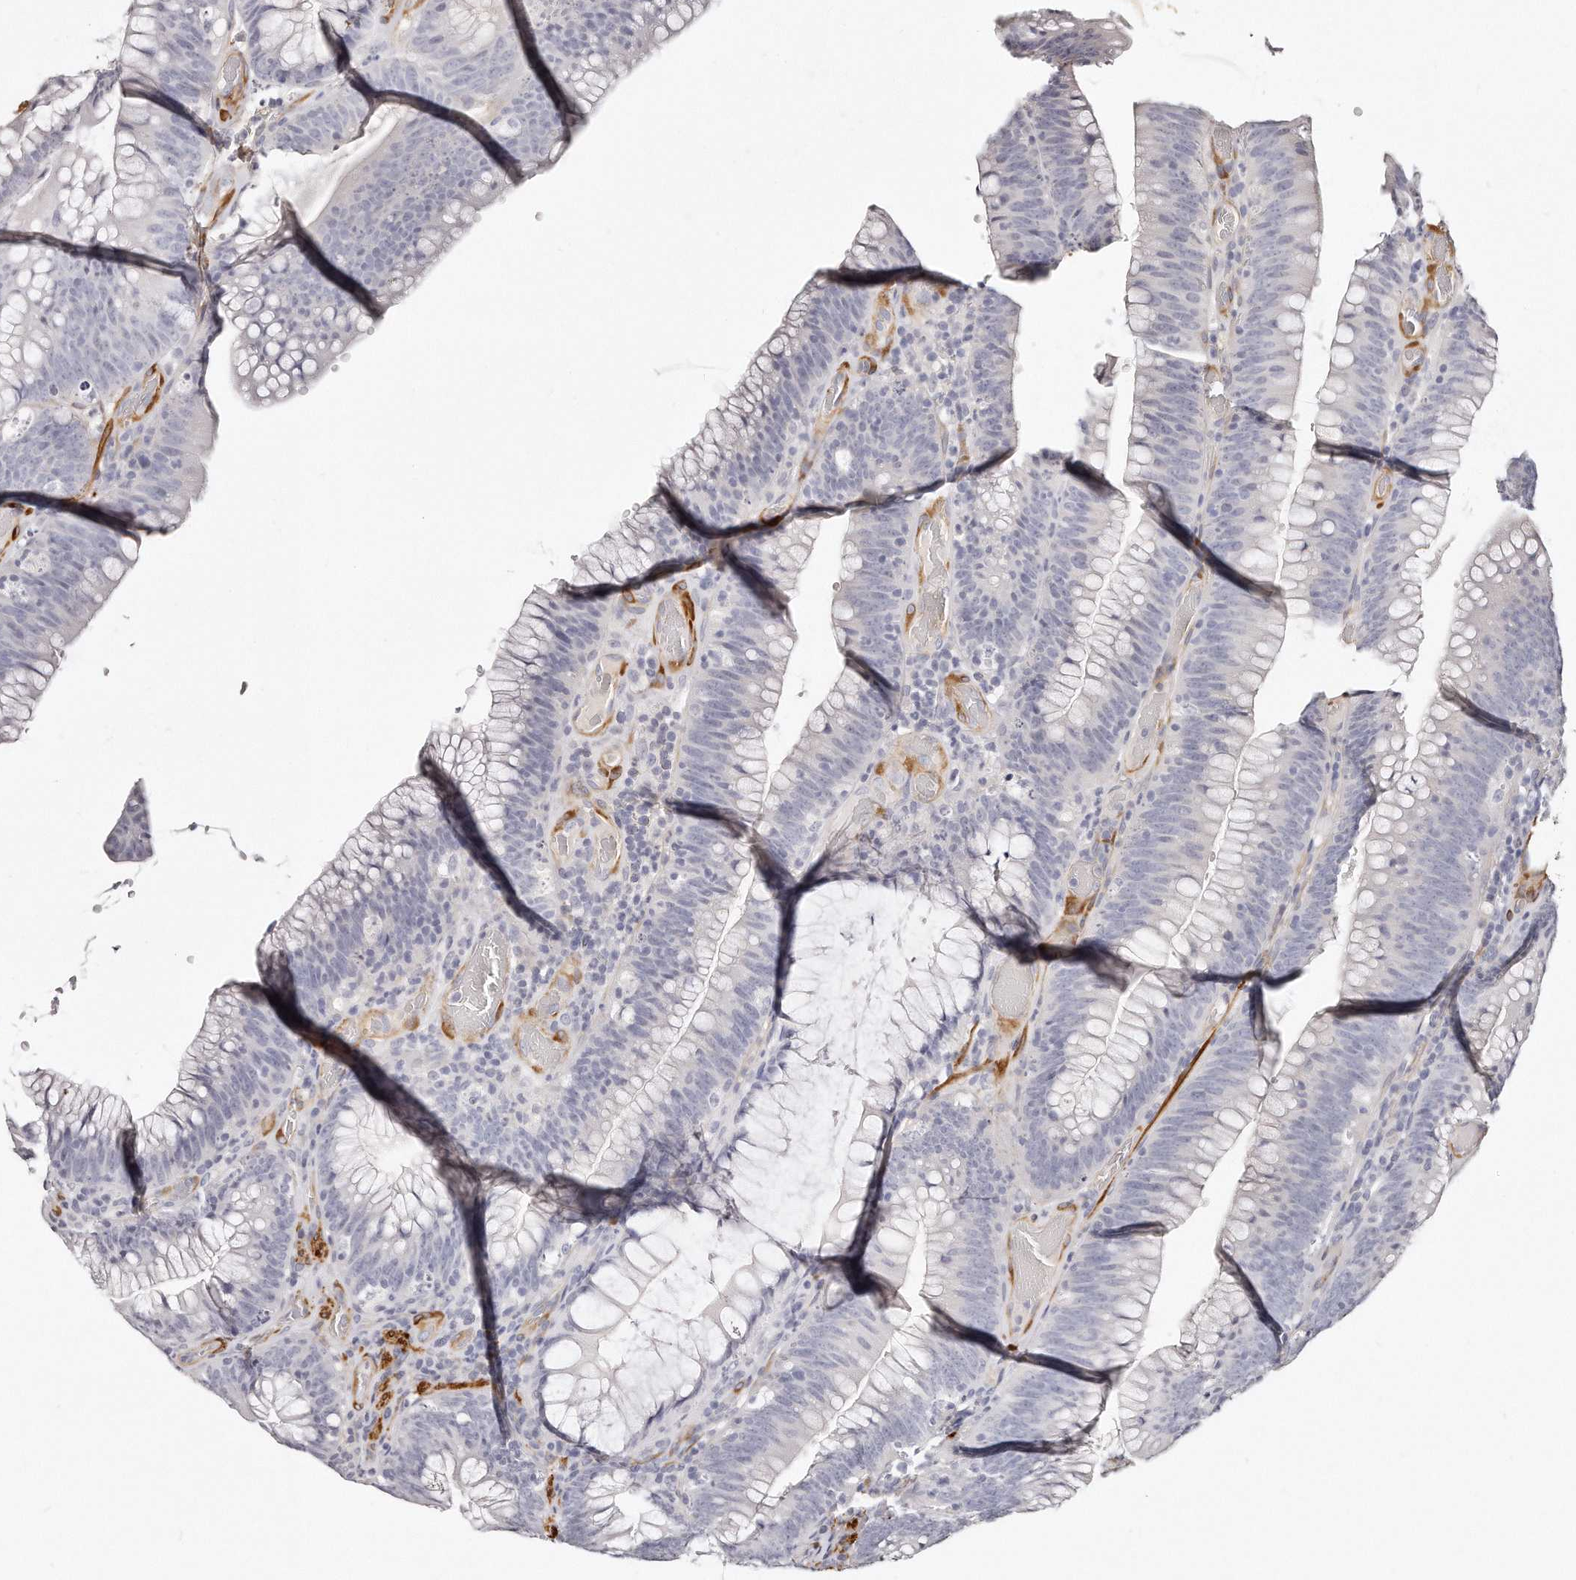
{"staining": {"intensity": "negative", "quantity": "none", "location": "none"}, "tissue": "colorectal cancer", "cell_type": "Tumor cells", "image_type": "cancer", "snomed": [{"axis": "morphology", "description": "Normal tissue, NOS"}, {"axis": "topography", "description": "Colon"}], "caption": "The histopathology image reveals no staining of tumor cells in colorectal cancer.", "gene": "LMOD1", "patient": {"sex": "female", "age": 82}}